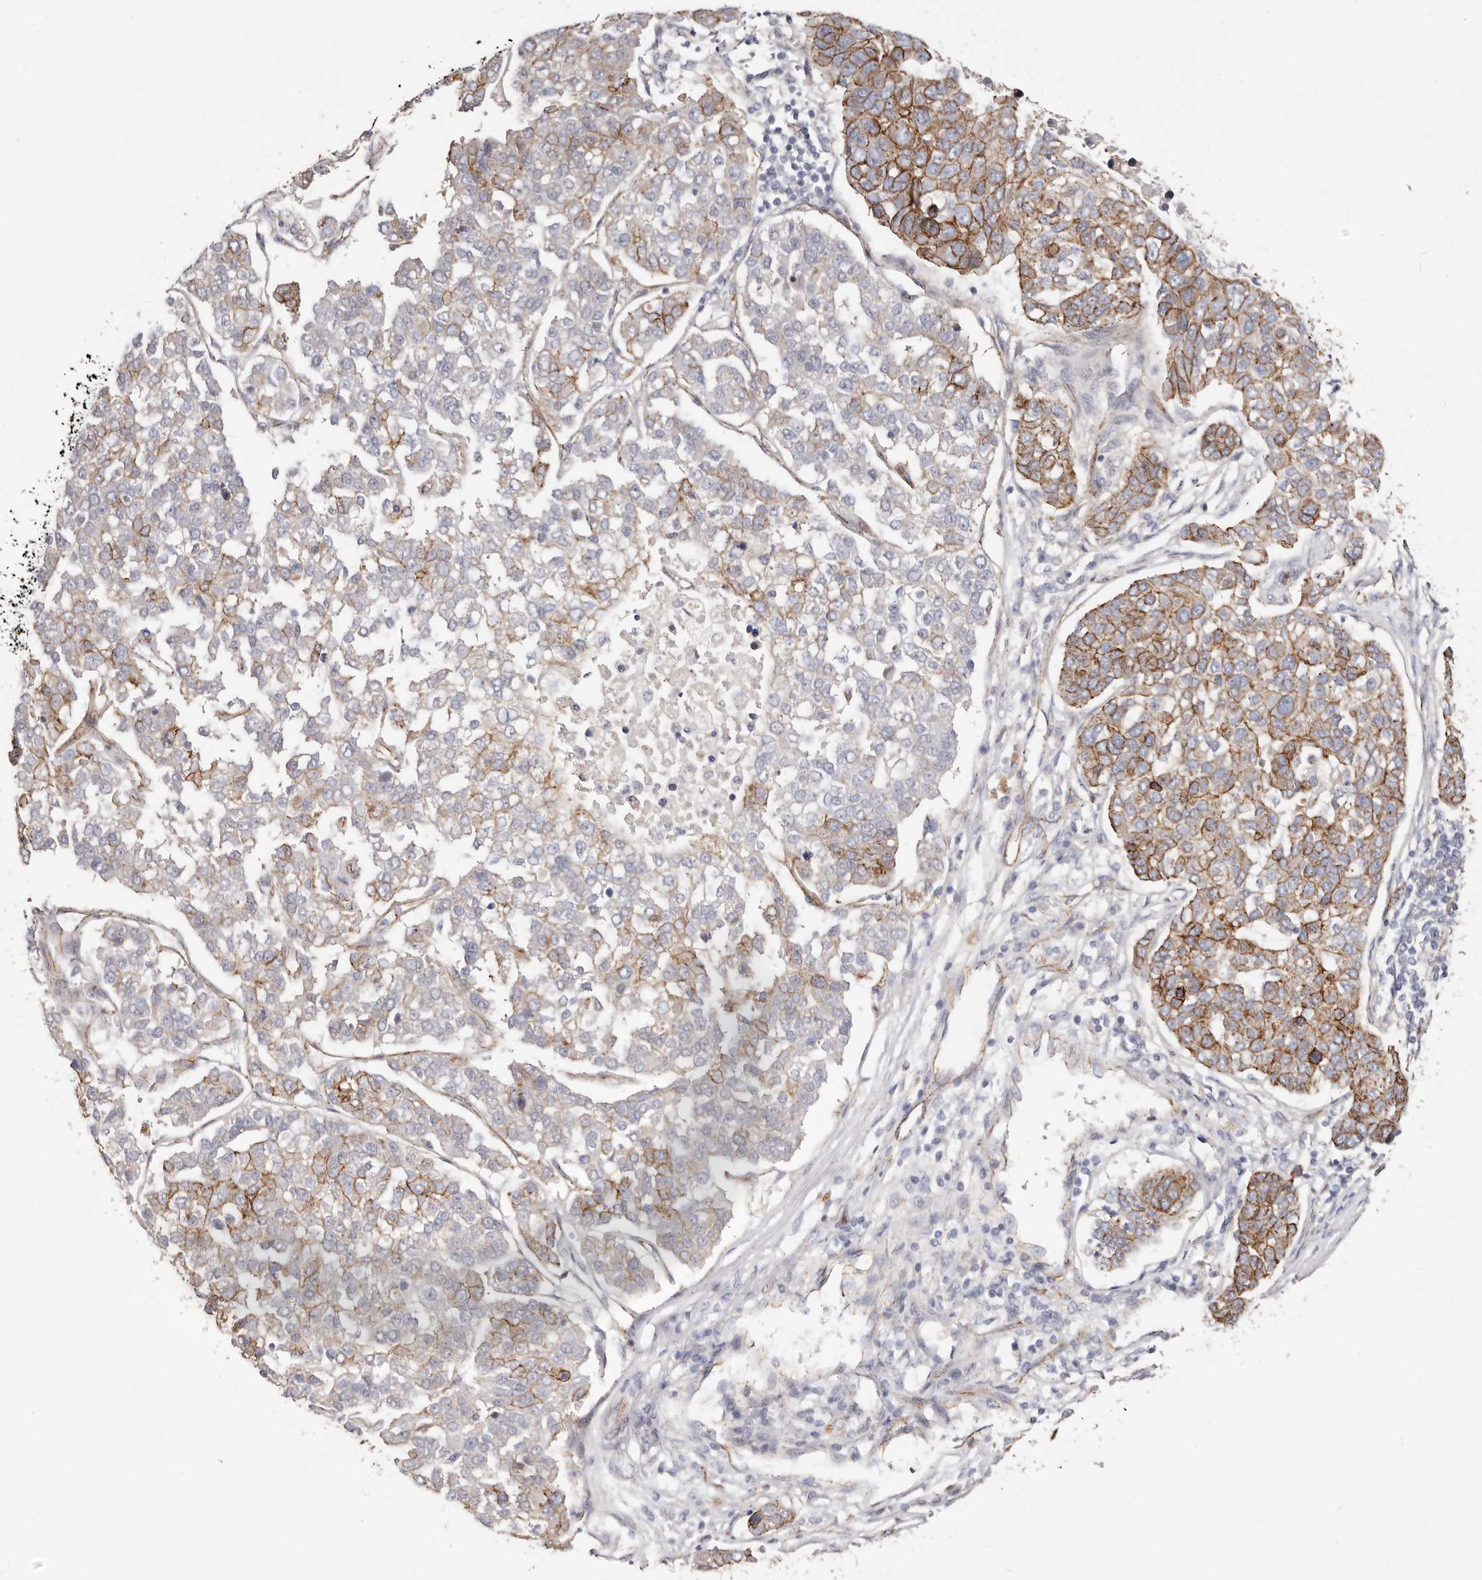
{"staining": {"intensity": "strong", "quantity": ">75%", "location": "cytoplasmic/membranous"}, "tissue": "pancreatic cancer", "cell_type": "Tumor cells", "image_type": "cancer", "snomed": [{"axis": "morphology", "description": "Adenocarcinoma, NOS"}, {"axis": "topography", "description": "Pancreas"}], "caption": "This is an image of IHC staining of adenocarcinoma (pancreatic), which shows strong expression in the cytoplasmic/membranous of tumor cells.", "gene": "CTNNB1", "patient": {"sex": "female", "age": 61}}